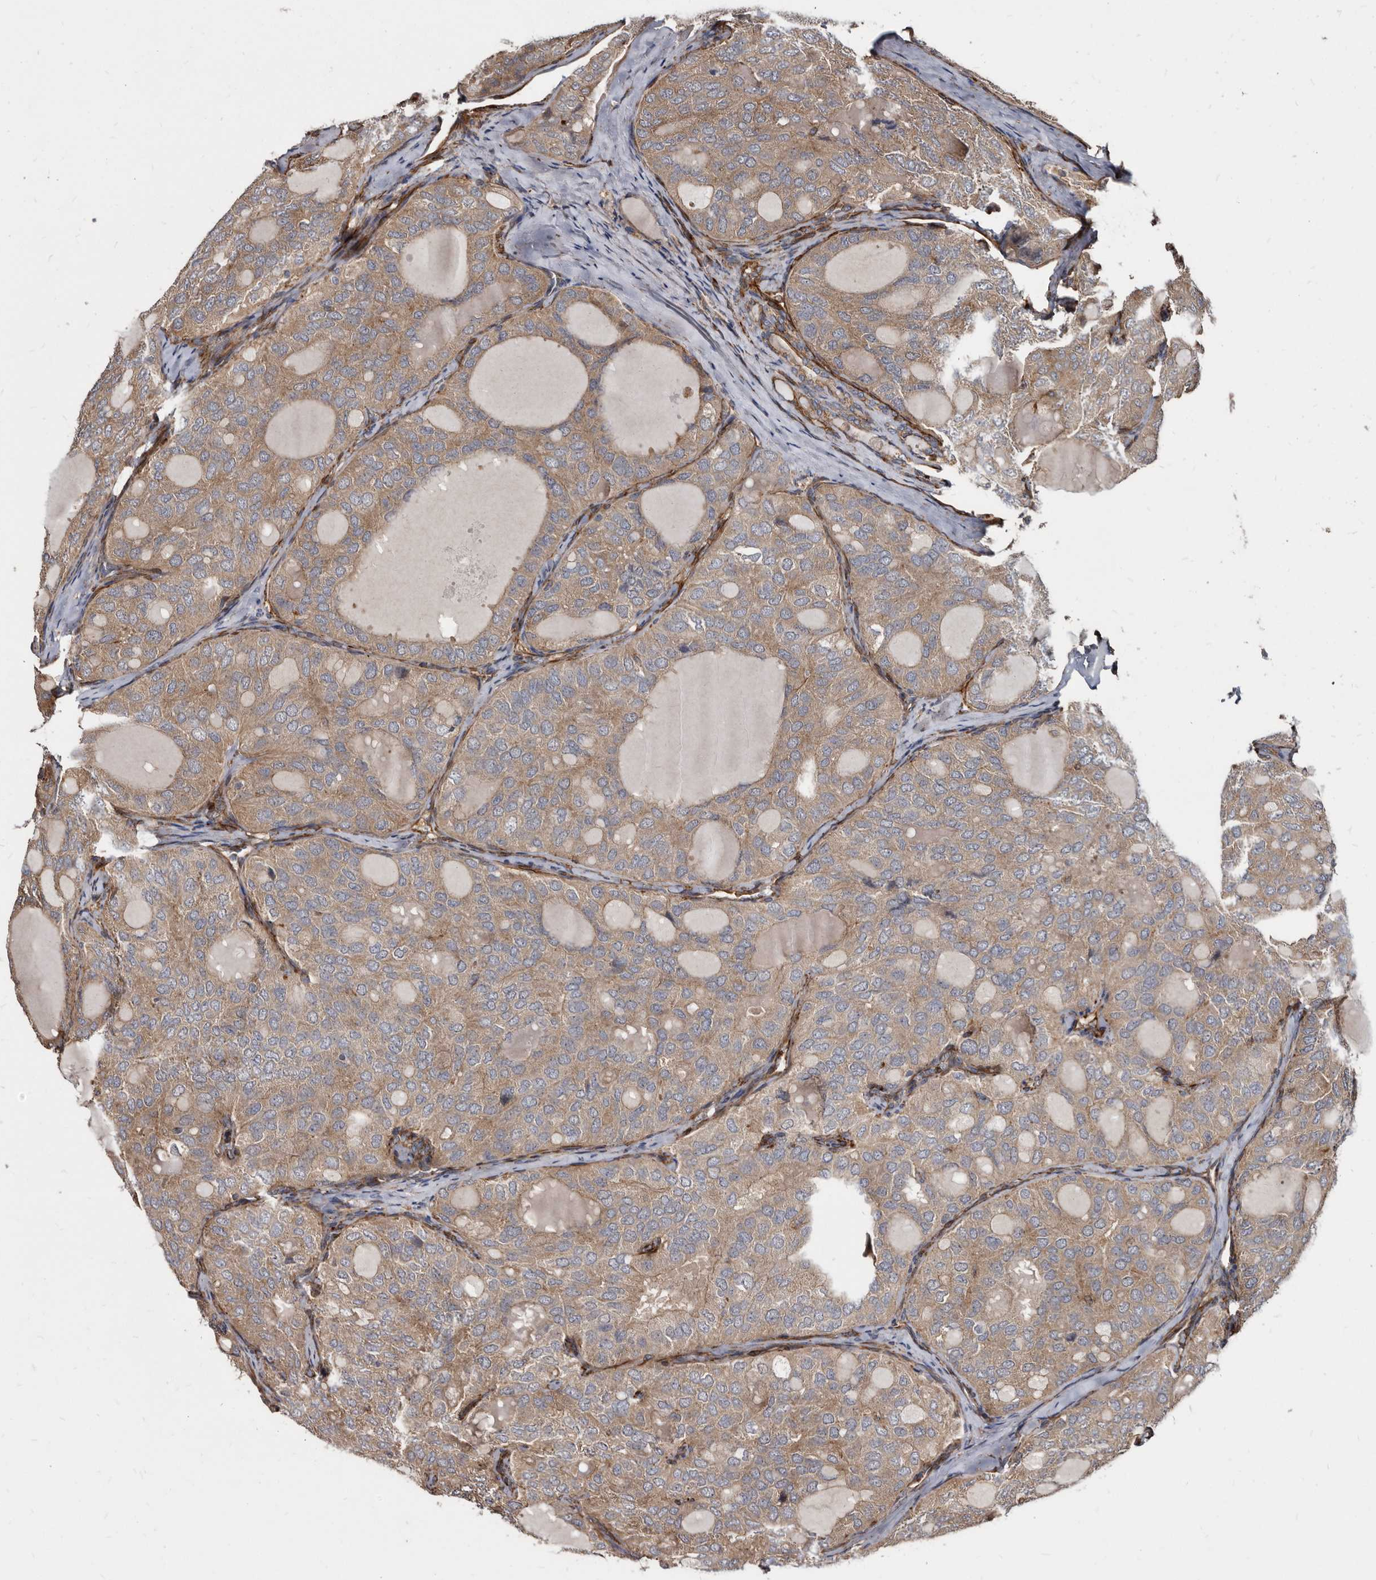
{"staining": {"intensity": "weak", "quantity": ">75%", "location": "cytoplasmic/membranous"}, "tissue": "thyroid cancer", "cell_type": "Tumor cells", "image_type": "cancer", "snomed": [{"axis": "morphology", "description": "Follicular adenoma carcinoma, NOS"}, {"axis": "topography", "description": "Thyroid gland"}], "caption": "Human thyroid cancer stained with a brown dye displays weak cytoplasmic/membranous positive staining in approximately >75% of tumor cells.", "gene": "KCTD20", "patient": {"sex": "male", "age": 75}}